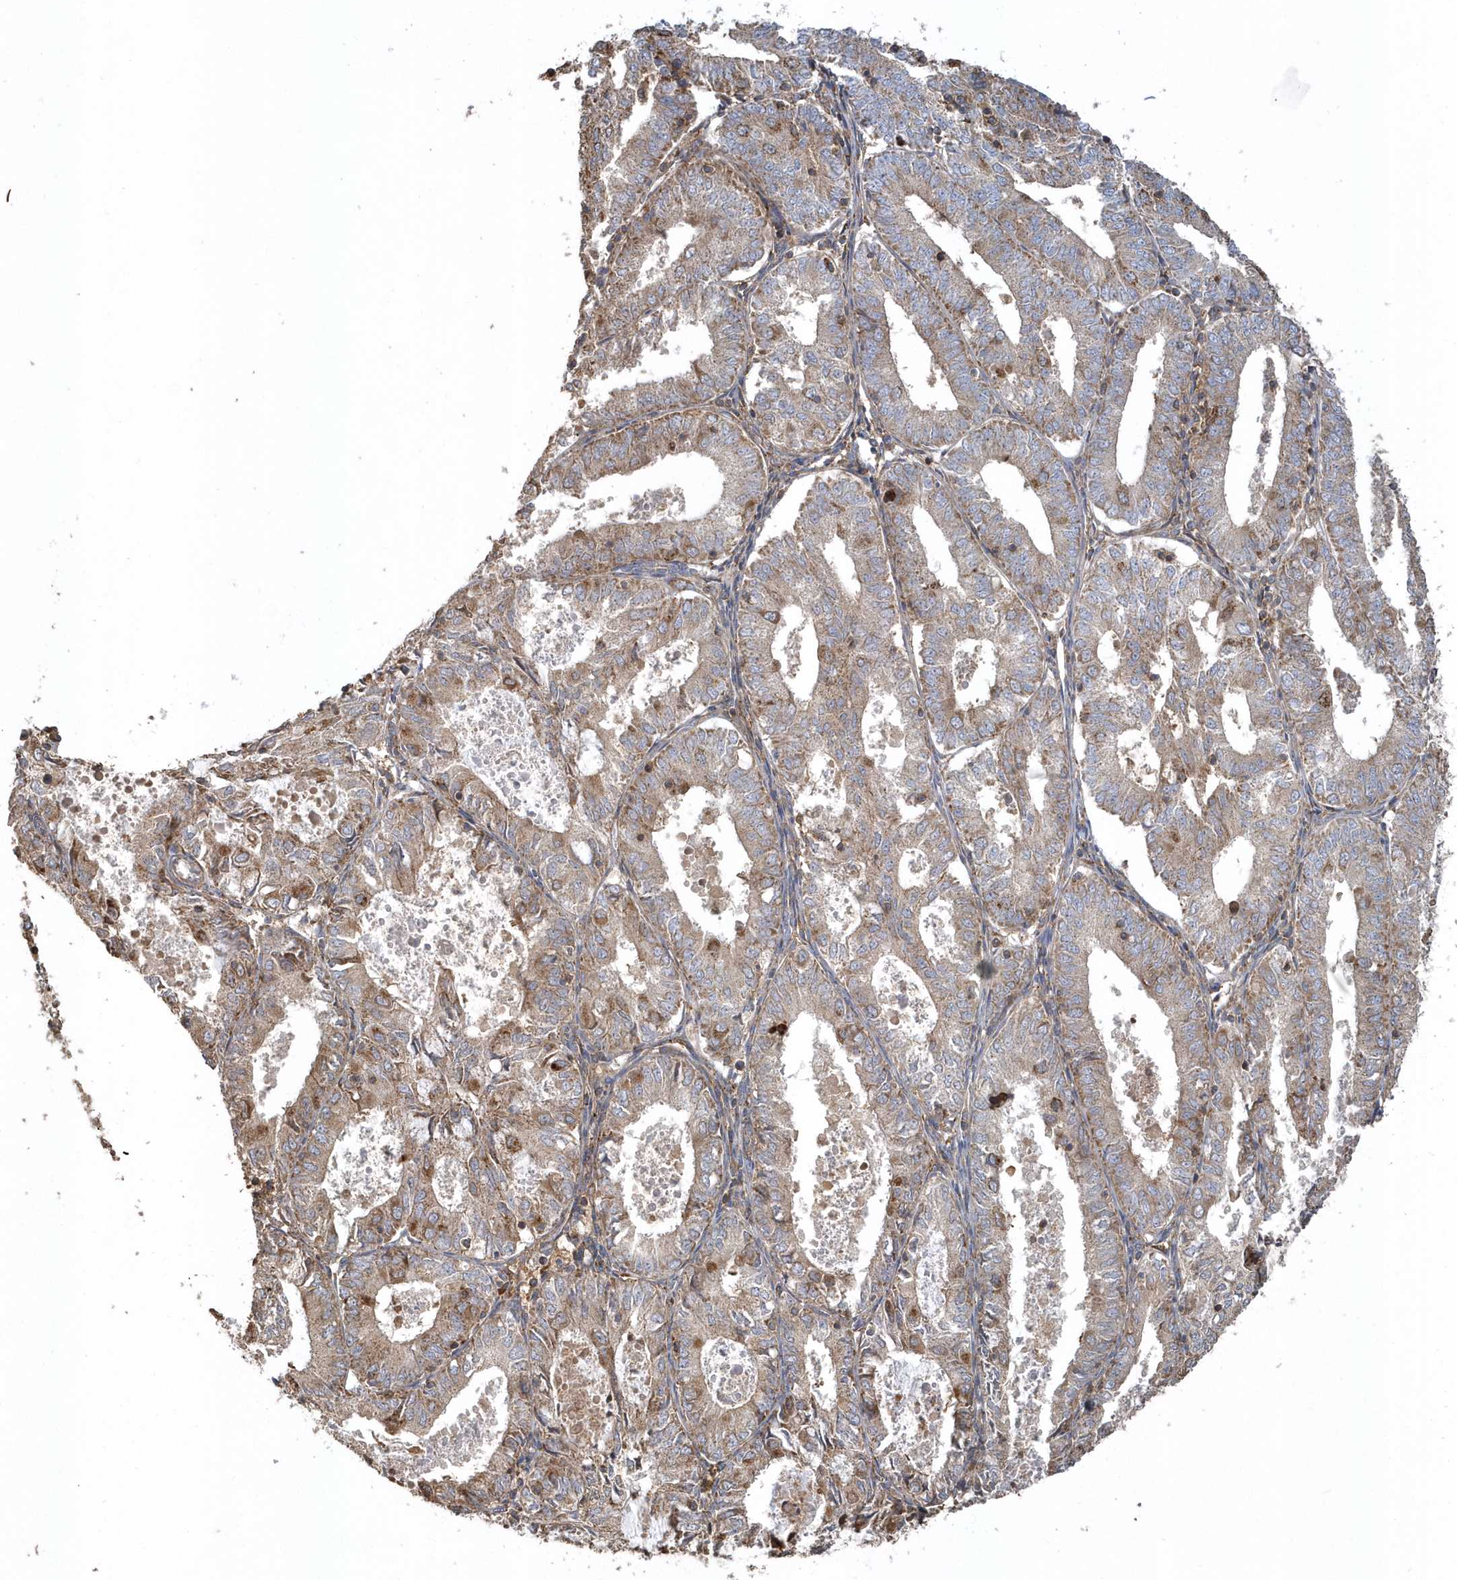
{"staining": {"intensity": "moderate", "quantity": "<25%", "location": "cytoplasmic/membranous"}, "tissue": "endometrial cancer", "cell_type": "Tumor cells", "image_type": "cancer", "snomed": [{"axis": "morphology", "description": "Adenocarcinoma, NOS"}, {"axis": "topography", "description": "Endometrium"}], "caption": "Protein staining by IHC shows moderate cytoplasmic/membranous expression in about <25% of tumor cells in endometrial cancer (adenocarcinoma).", "gene": "TRAIP", "patient": {"sex": "female", "age": 57}}